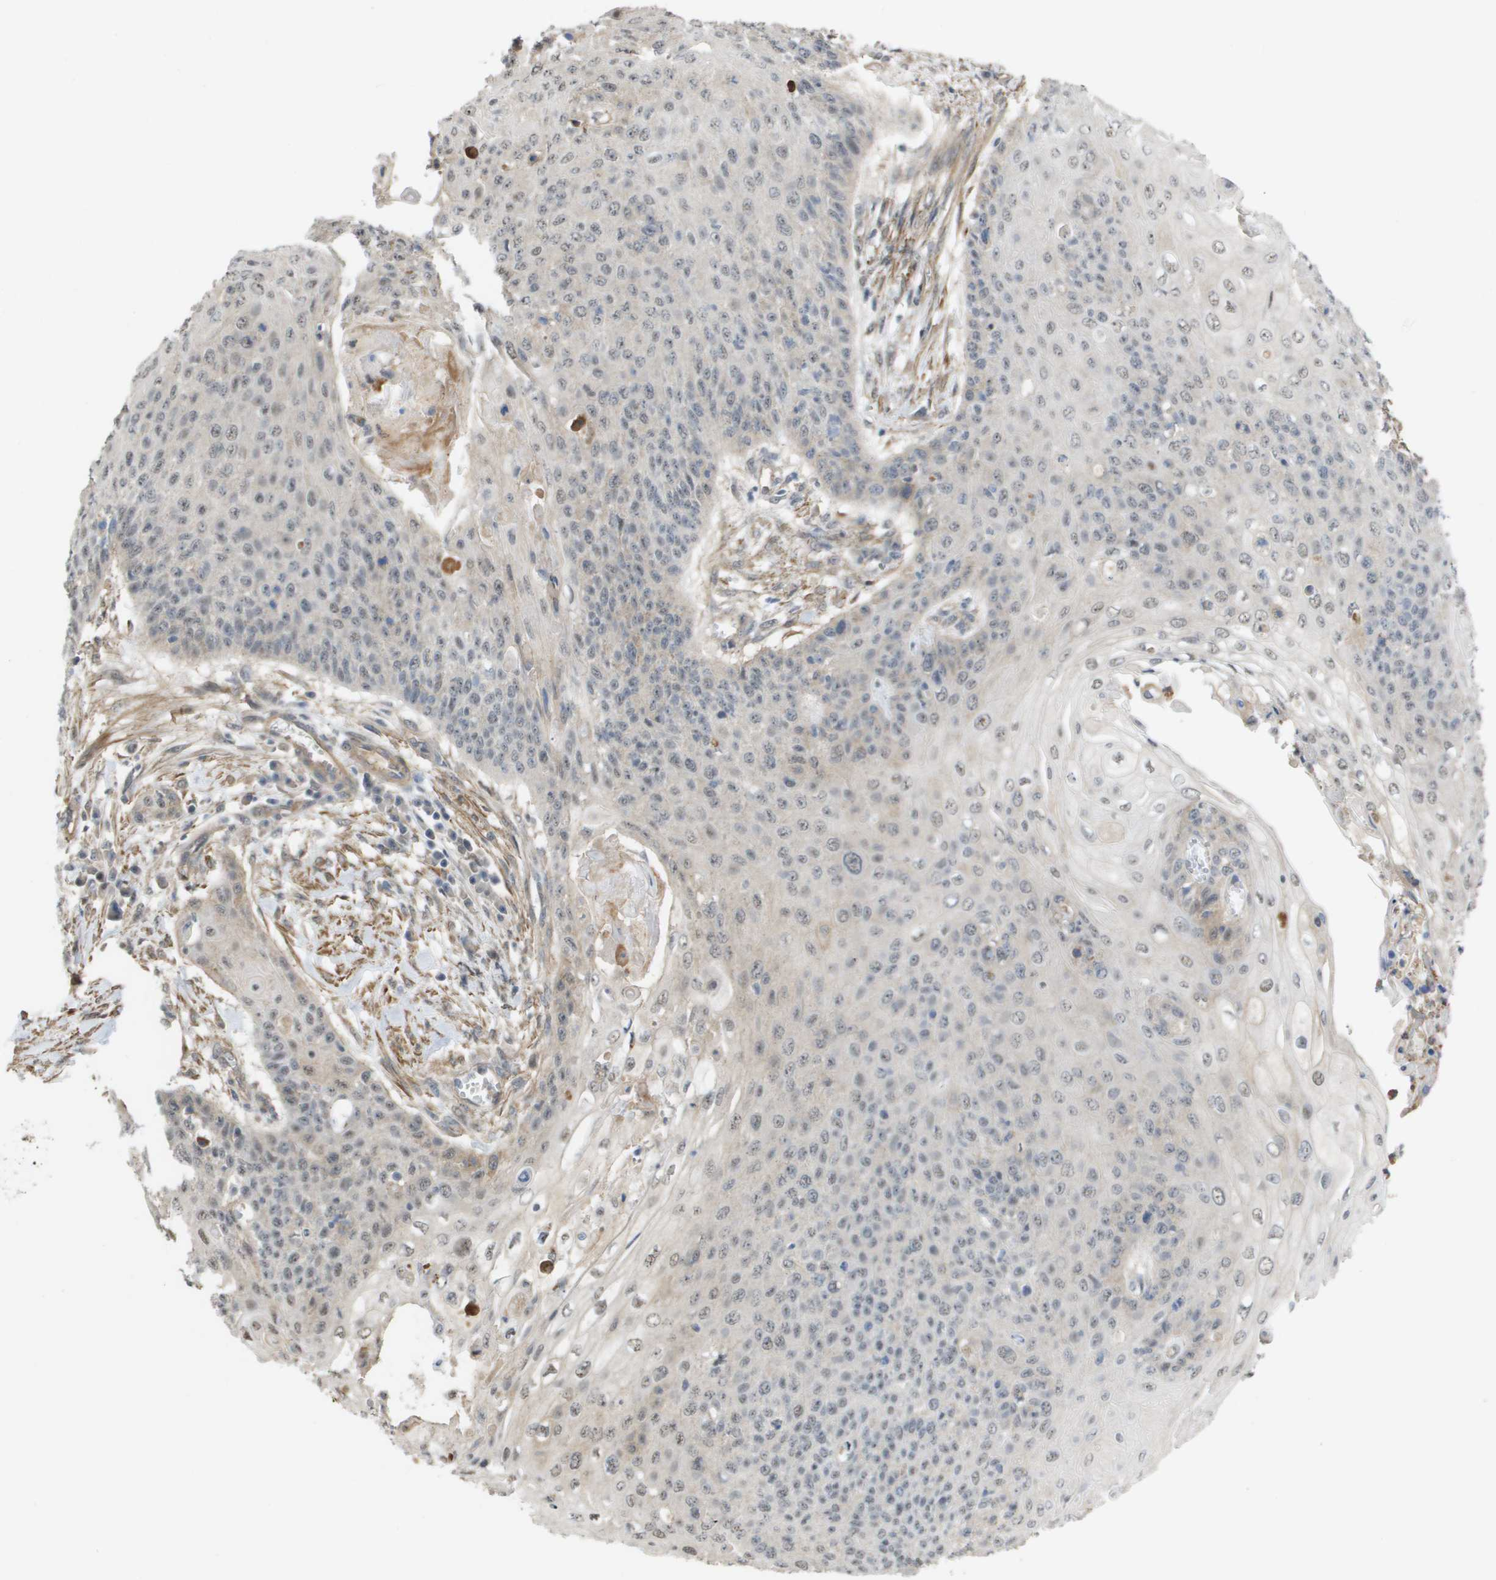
{"staining": {"intensity": "weak", "quantity": "25%-75%", "location": "nuclear"}, "tissue": "cervical cancer", "cell_type": "Tumor cells", "image_type": "cancer", "snomed": [{"axis": "morphology", "description": "Squamous cell carcinoma, NOS"}, {"axis": "topography", "description": "Cervix"}], "caption": "Tumor cells exhibit low levels of weak nuclear positivity in about 25%-75% of cells in human squamous cell carcinoma (cervical).", "gene": "RNF112", "patient": {"sex": "female", "age": 39}}